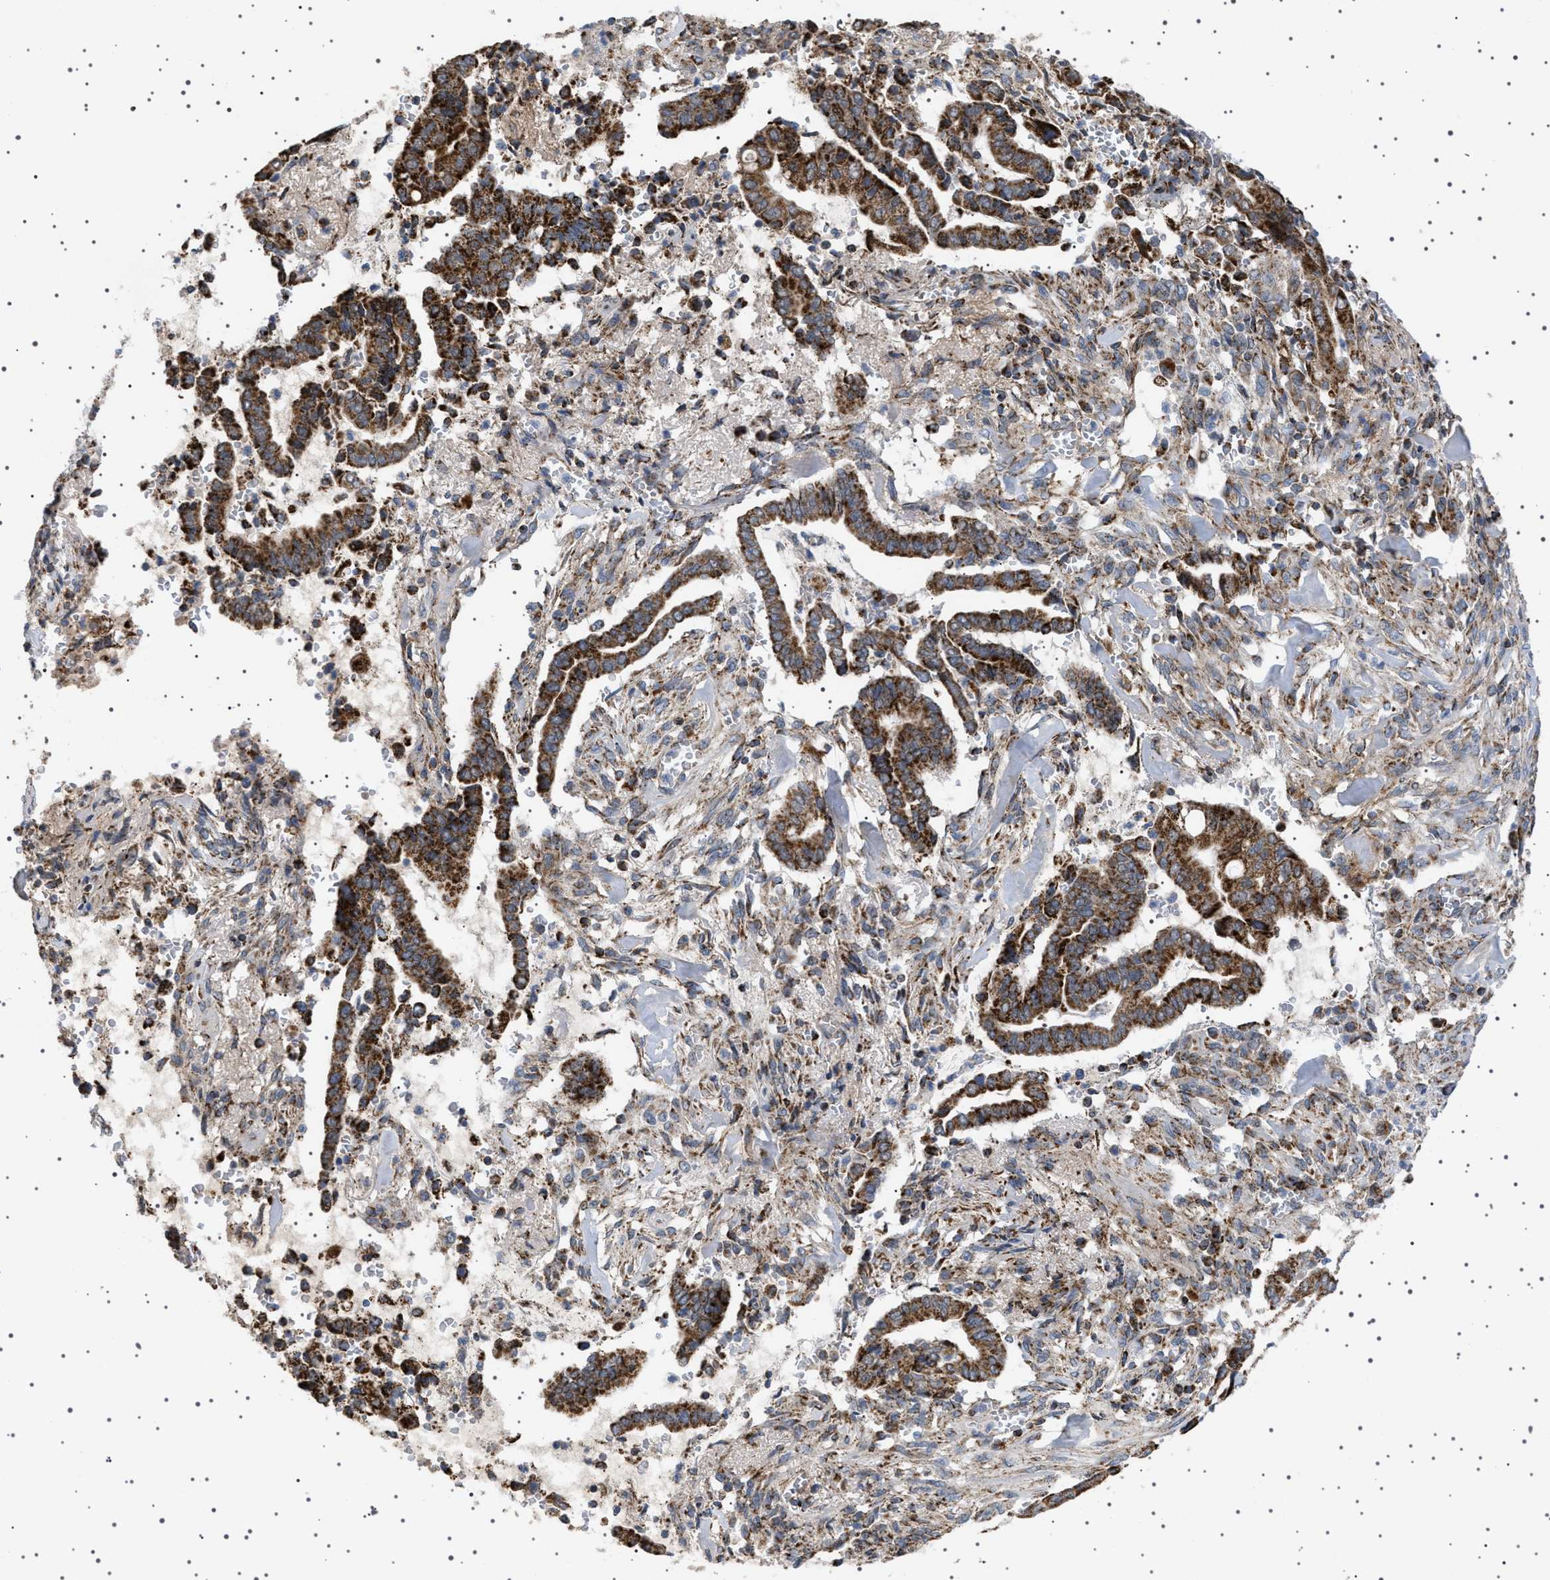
{"staining": {"intensity": "strong", "quantity": ">75%", "location": "cytoplasmic/membranous"}, "tissue": "cervical cancer", "cell_type": "Tumor cells", "image_type": "cancer", "snomed": [{"axis": "morphology", "description": "Adenocarcinoma, NOS"}, {"axis": "topography", "description": "Cervix"}], "caption": "A high amount of strong cytoplasmic/membranous staining is identified in approximately >75% of tumor cells in cervical adenocarcinoma tissue.", "gene": "UBXN8", "patient": {"sex": "female", "age": 44}}